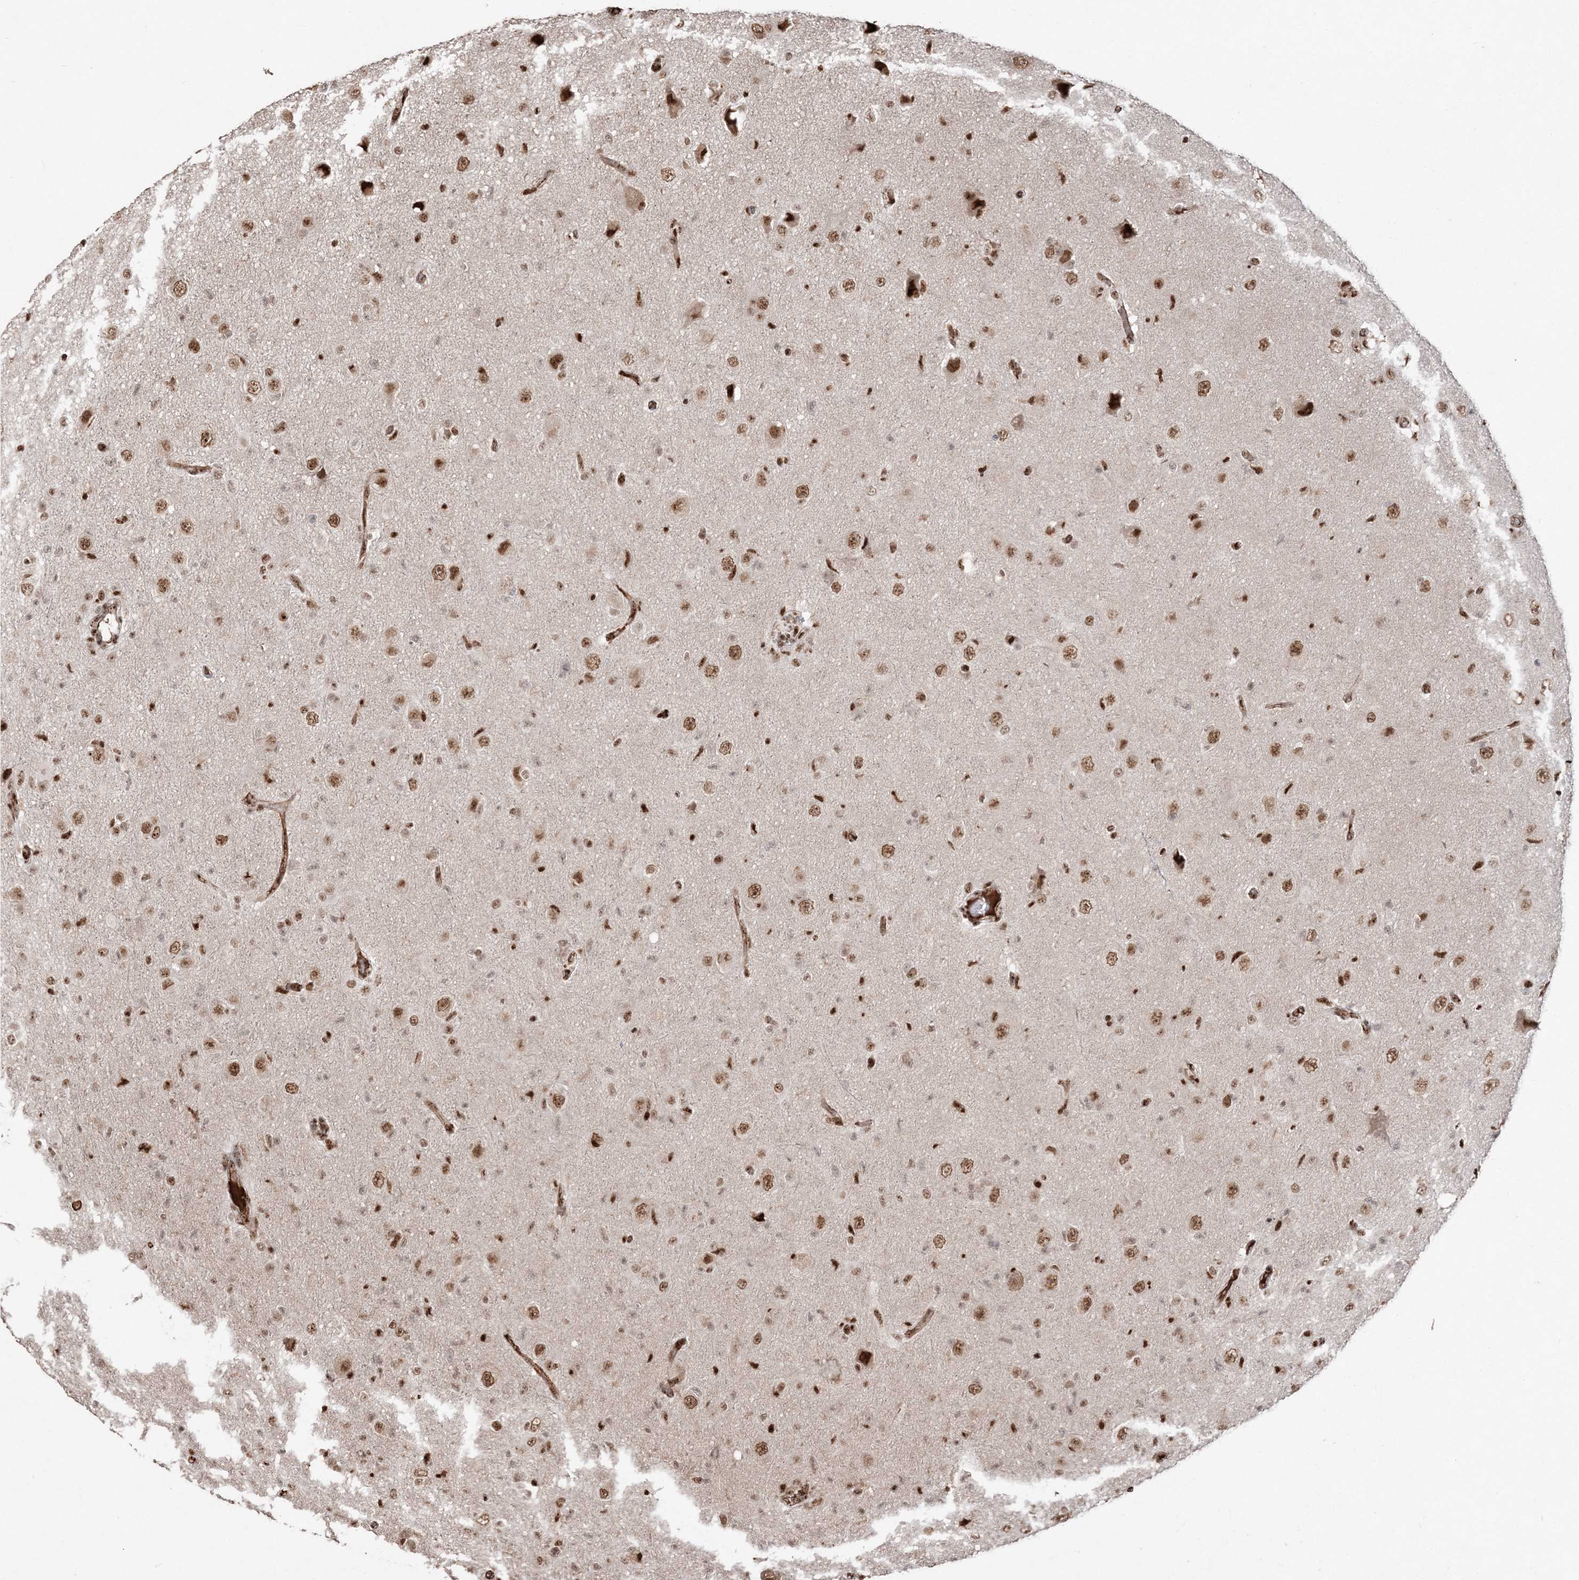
{"staining": {"intensity": "moderate", "quantity": ">75%", "location": "nuclear"}, "tissue": "glioma", "cell_type": "Tumor cells", "image_type": "cancer", "snomed": [{"axis": "morphology", "description": "Glioma, malignant, High grade"}, {"axis": "topography", "description": "Brain"}], "caption": "Human malignant glioma (high-grade) stained with a brown dye demonstrates moderate nuclear positive expression in approximately >75% of tumor cells.", "gene": "RBM17", "patient": {"sex": "female", "age": 57}}